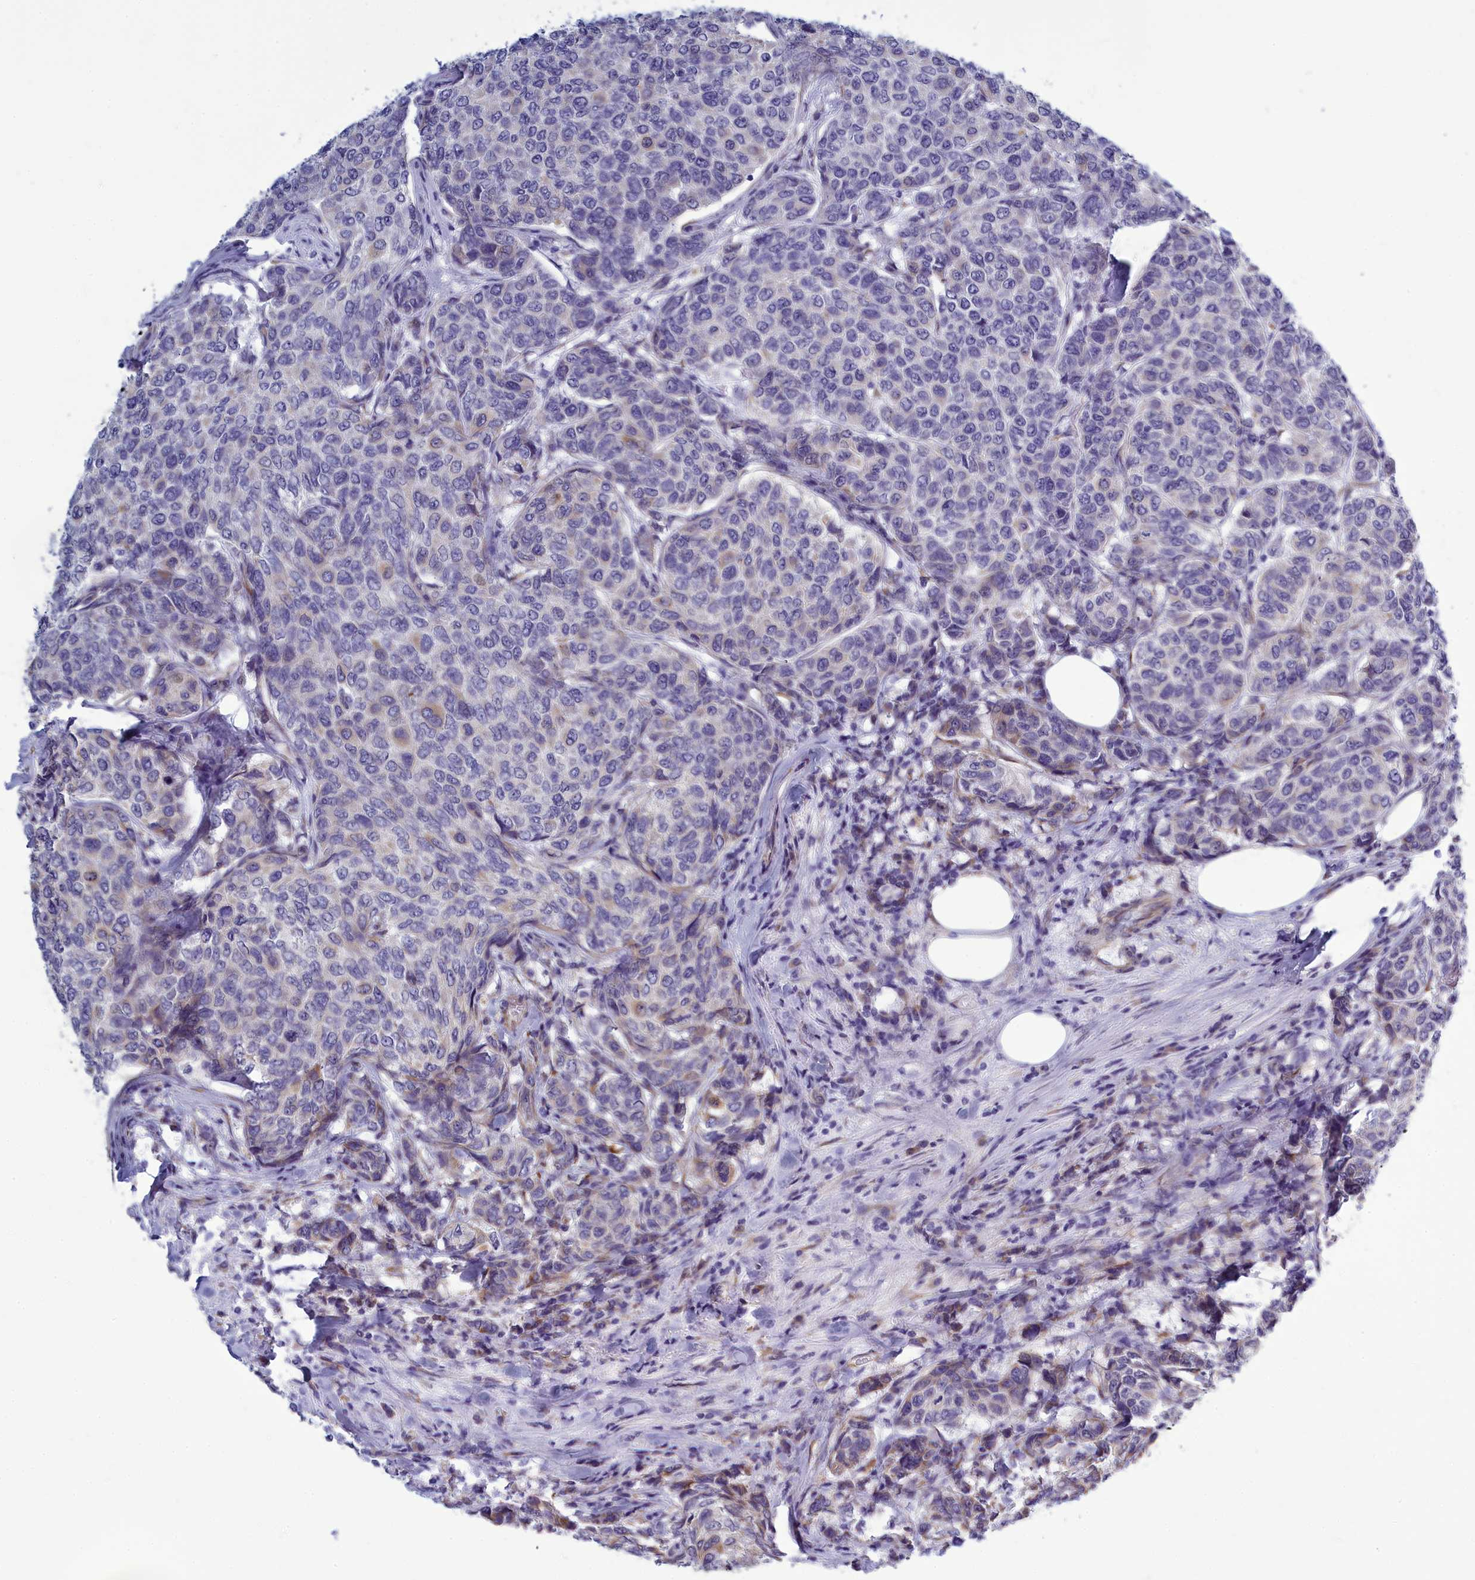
{"staining": {"intensity": "weak", "quantity": "<25%", "location": "cytoplasmic/membranous"}, "tissue": "breast cancer", "cell_type": "Tumor cells", "image_type": "cancer", "snomed": [{"axis": "morphology", "description": "Duct carcinoma"}, {"axis": "topography", "description": "Breast"}], "caption": "Photomicrograph shows no significant protein expression in tumor cells of breast infiltrating ductal carcinoma.", "gene": "CENATAC", "patient": {"sex": "female", "age": 55}}